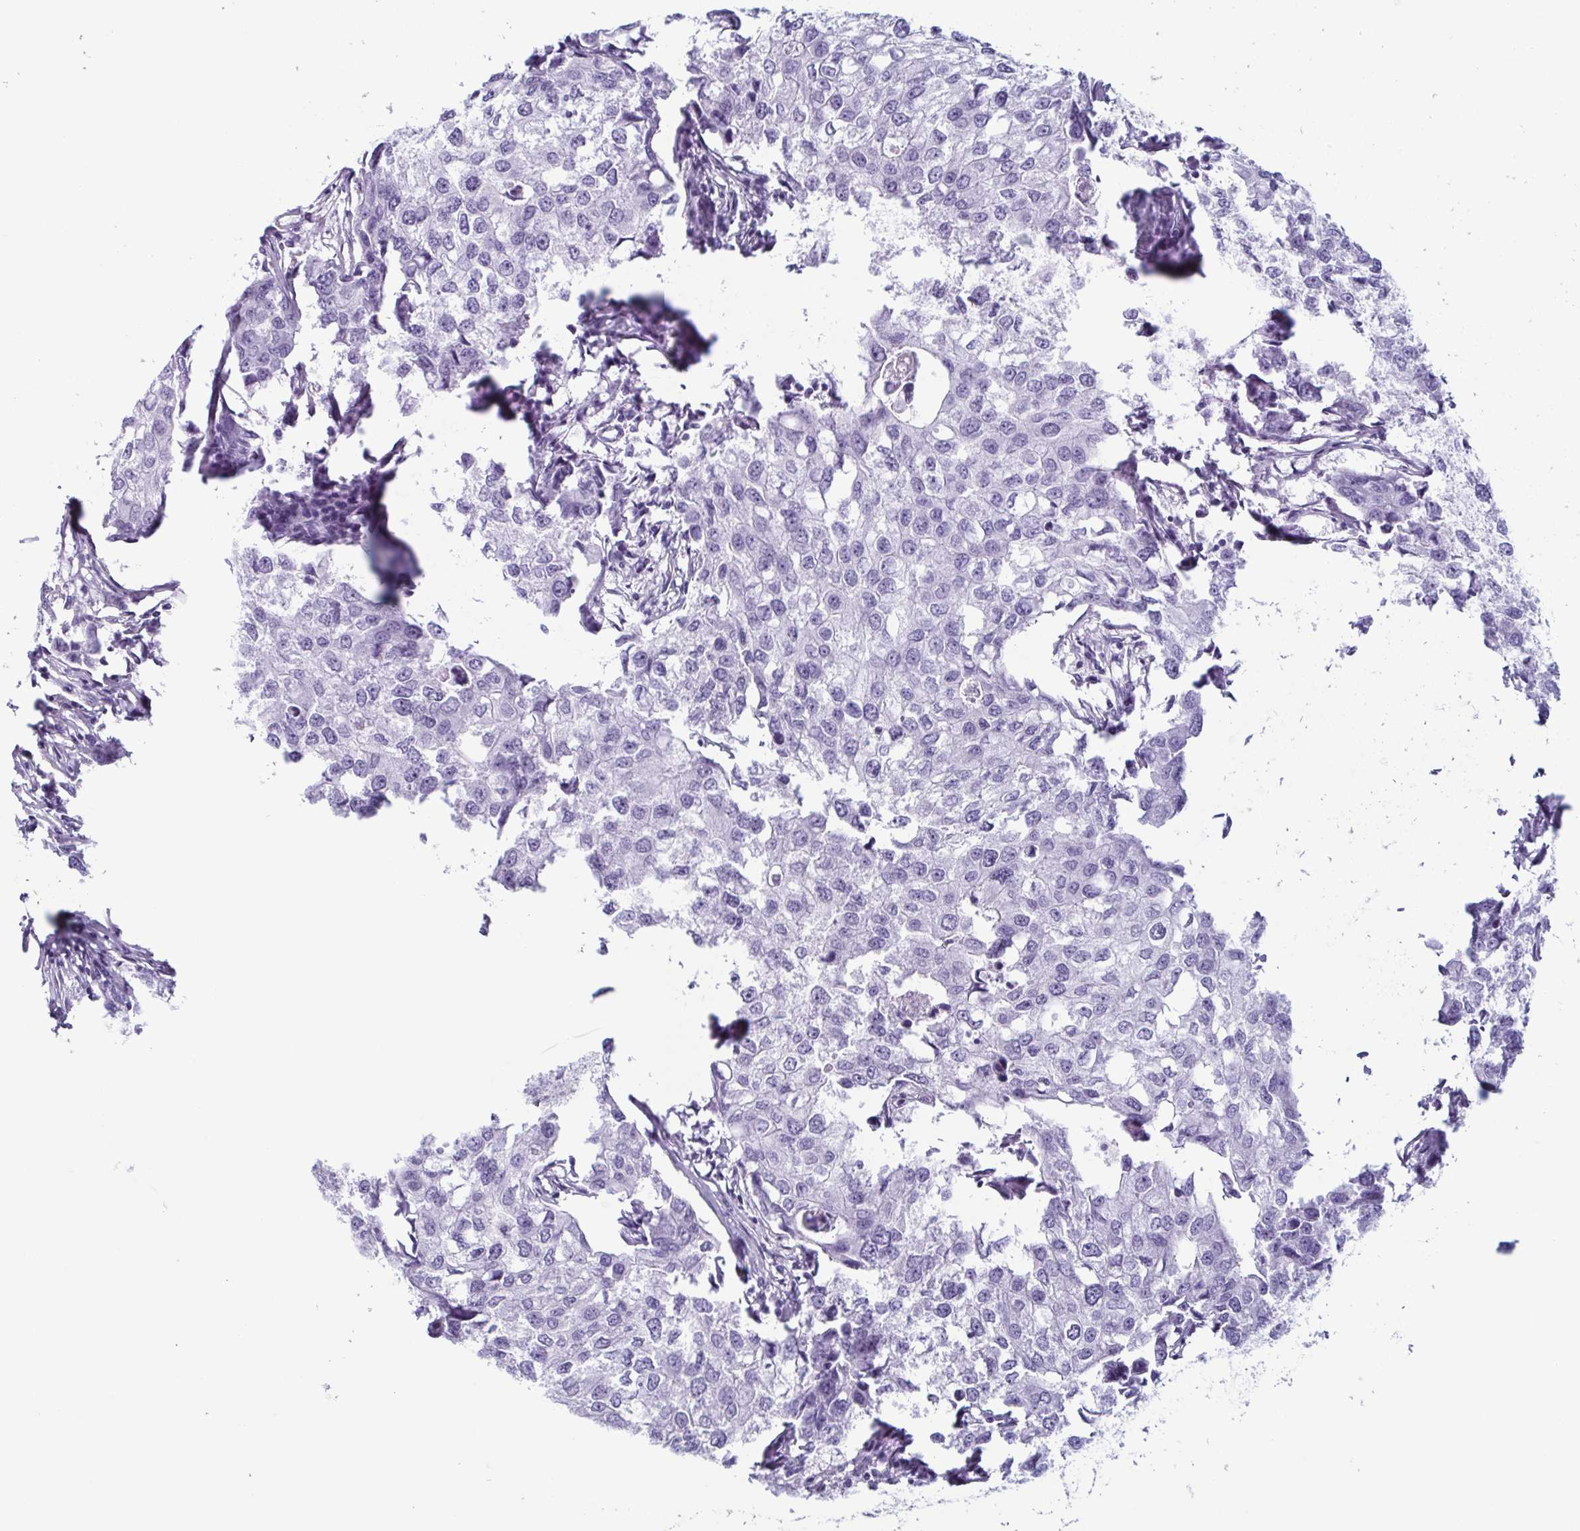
{"staining": {"intensity": "negative", "quantity": "none", "location": "none"}, "tissue": "breast cancer", "cell_type": "Tumor cells", "image_type": "cancer", "snomed": [{"axis": "morphology", "description": "Duct carcinoma"}, {"axis": "topography", "description": "Breast"}], "caption": "Immunohistochemistry (IHC) micrograph of neoplastic tissue: breast cancer stained with DAB demonstrates no significant protein staining in tumor cells.", "gene": "ENKUR", "patient": {"sex": "female", "age": 27}}